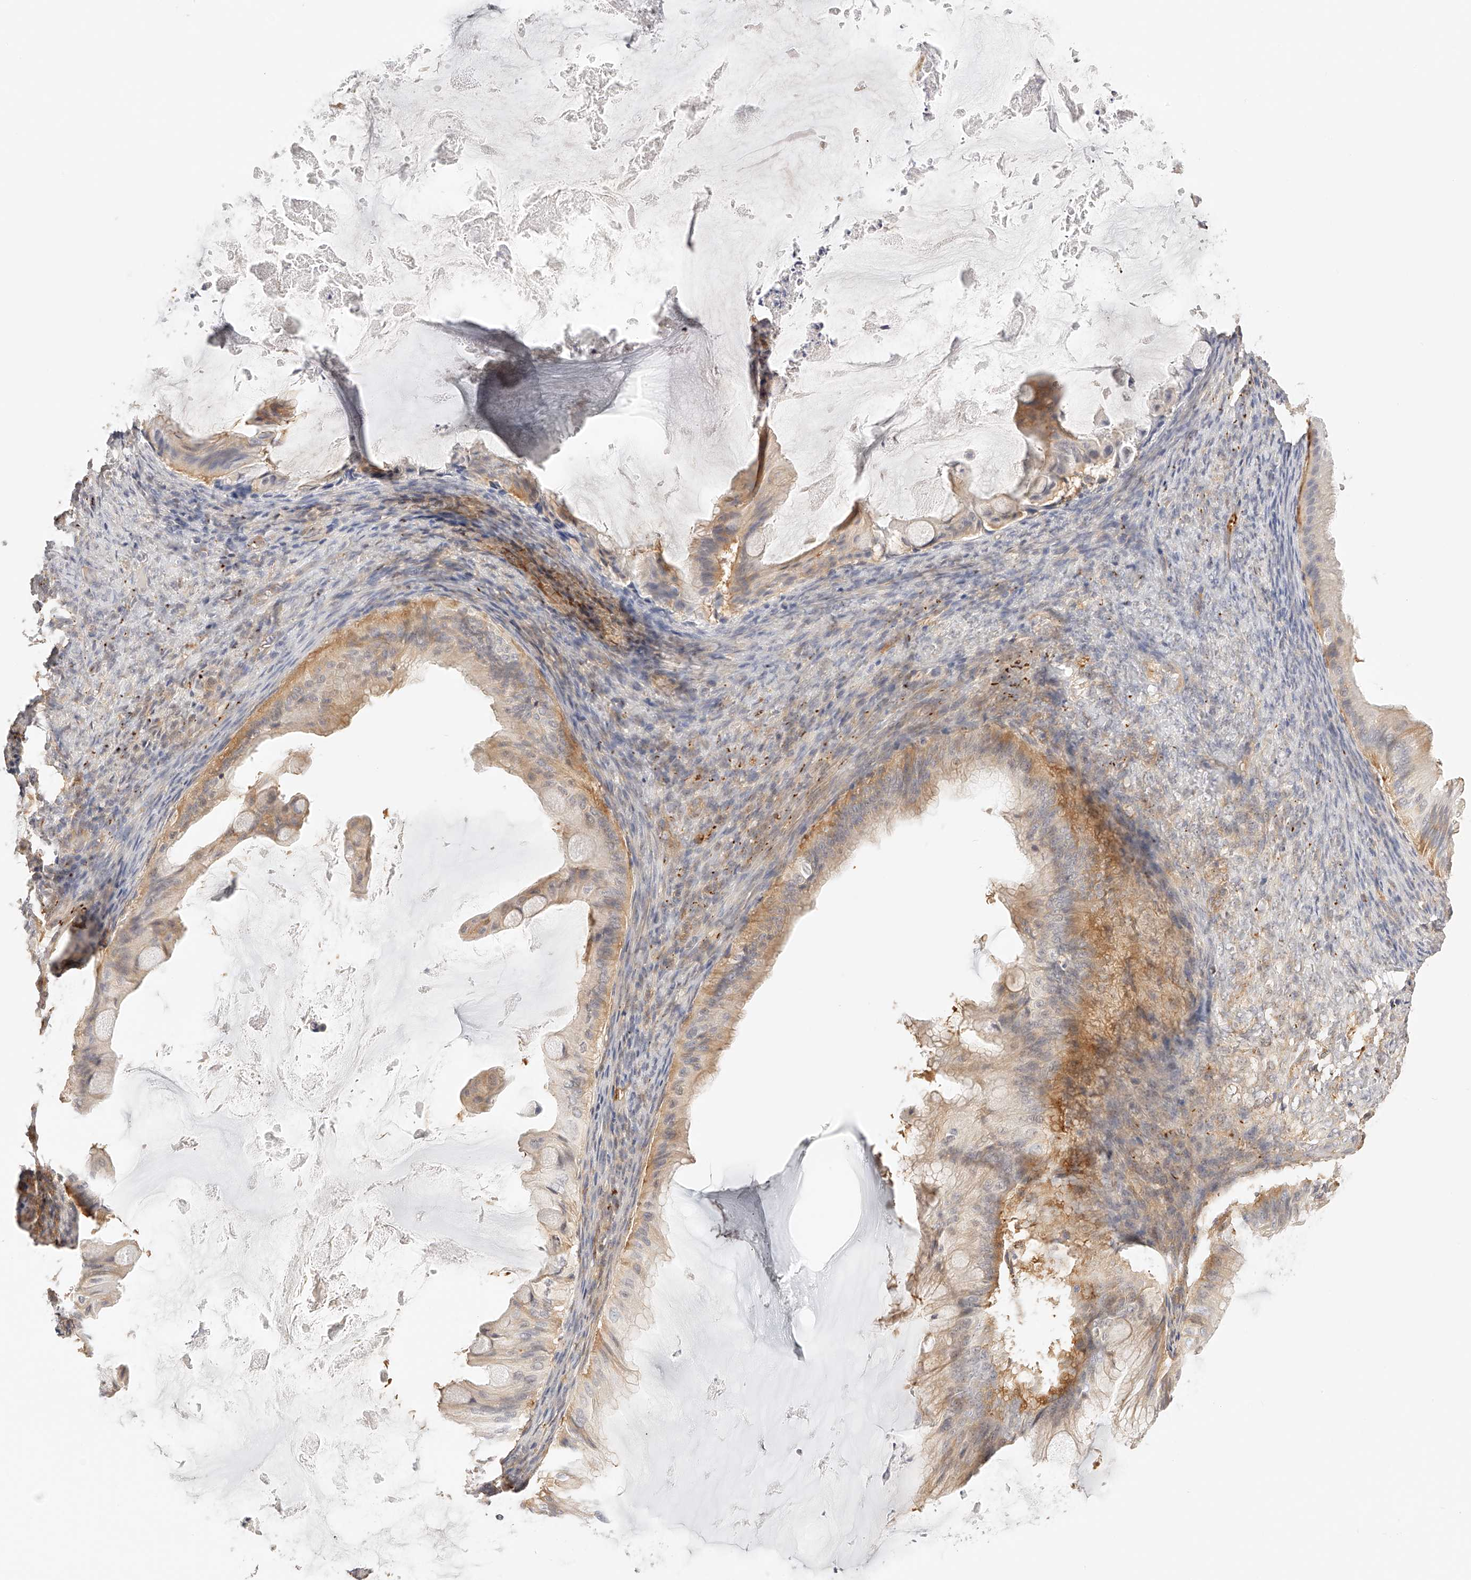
{"staining": {"intensity": "weak", "quantity": "25%-75%", "location": "cytoplasmic/membranous"}, "tissue": "ovarian cancer", "cell_type": "Tumor cells", "image_type": "cancer", "snomed": [{"axis": "morphology", "description": "Cystadenocarcinoma, mucinous, NOS"}, {"axis": "topography", "description": "Ovary"}], "caption": "About 25%-75% of tumor cells in ovarian mucinous cystadenocarcinoma exhibit weak cytoplasmic/membranous protein staining as visualized by brown immunohistochemical staining.", "gene": "SYNC", "patient": {"sex": "female", "age": 61}}